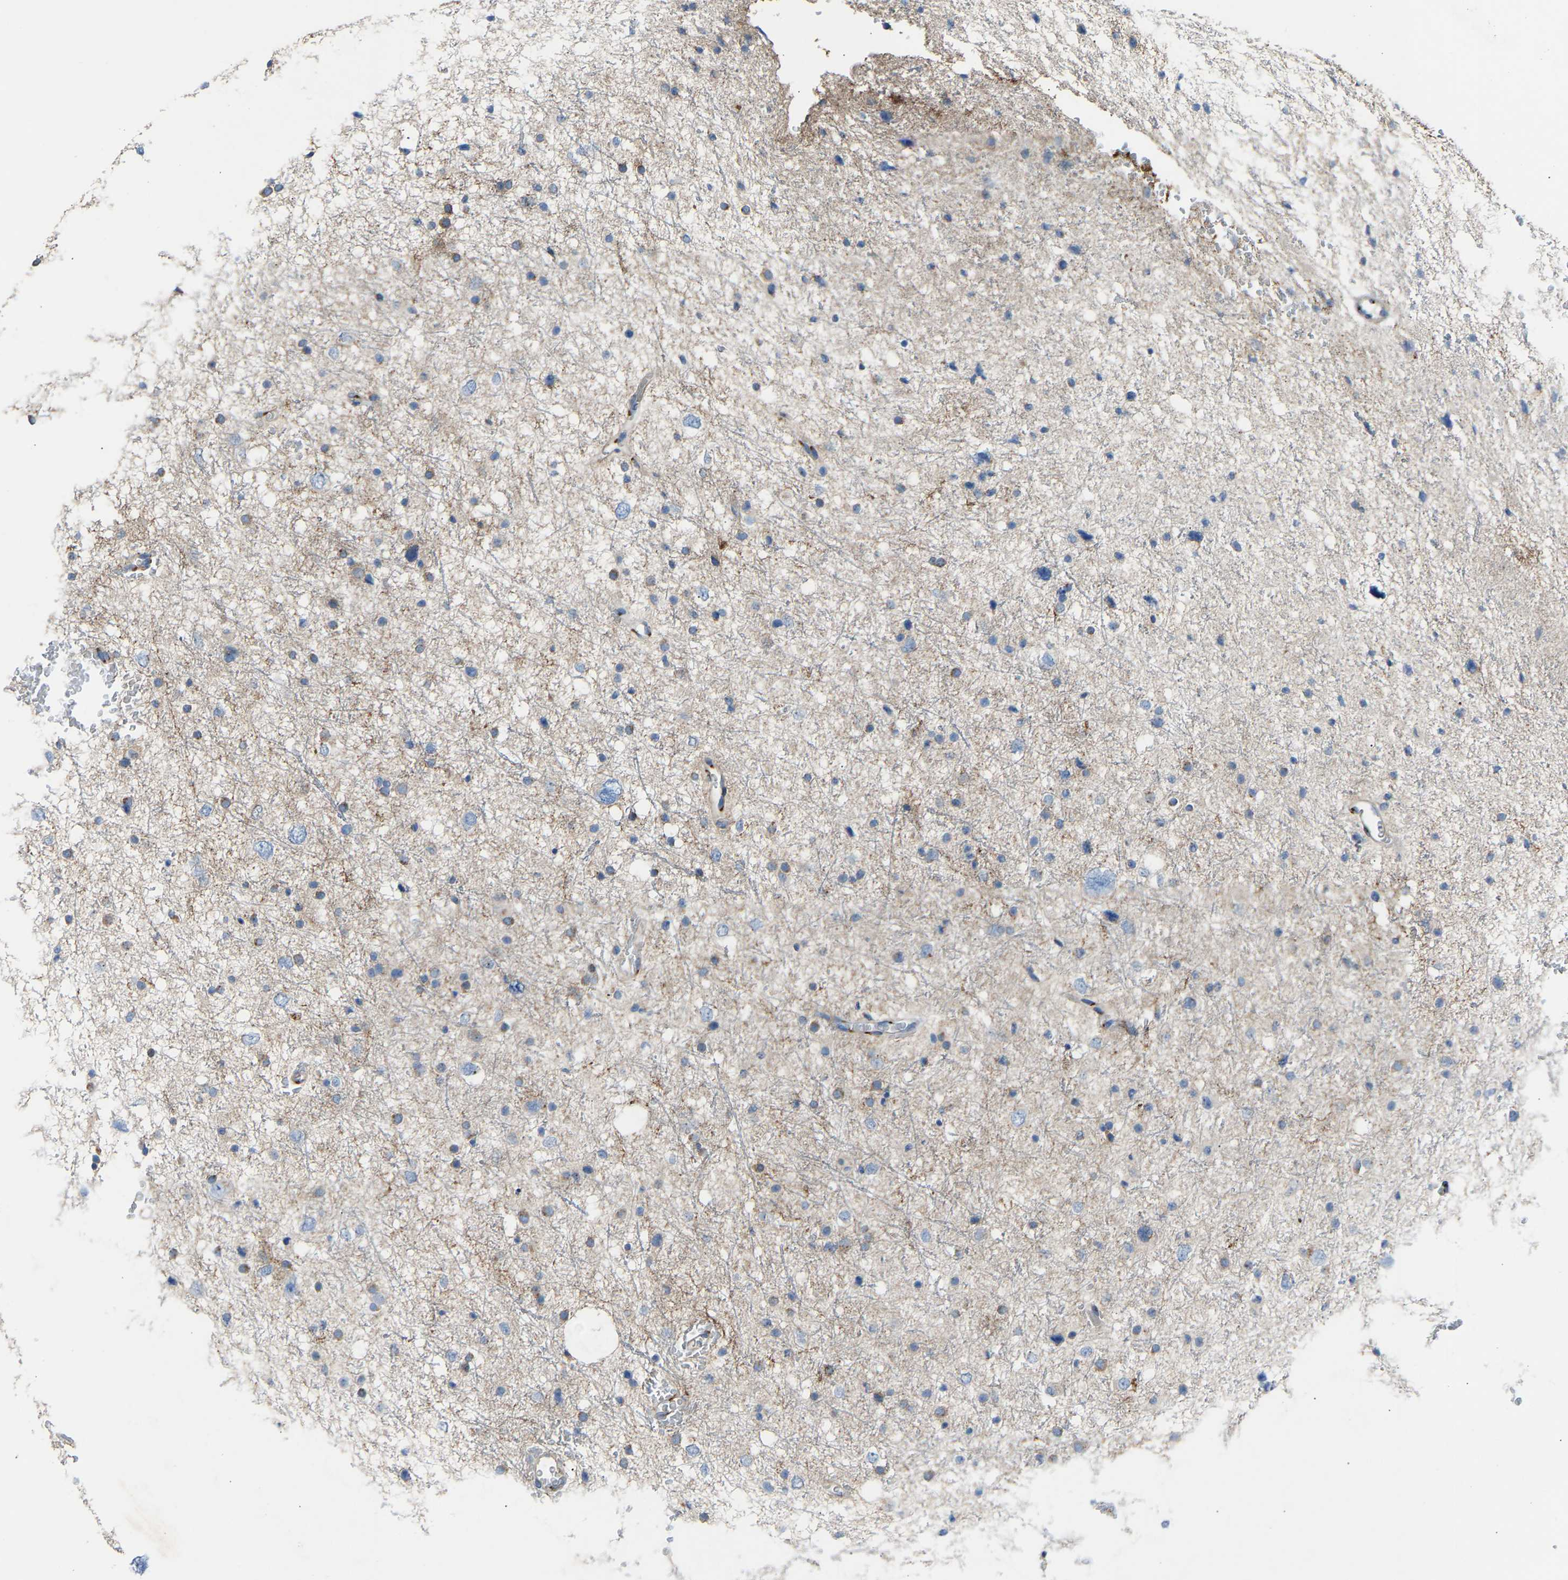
{"staining": {"intensity": "weak", "quantity": "25%-75%", "location": "cytoplasmic/membranous"}, "tissue": "glioma", "cell_type": "Tumor cells", "image_type": "cancer", "snomed": [{"axis": "morphology", "description": "Glioma, malignant, Low grade"}, {"axis": "topography", "description": "Brain"}], "caption": "Glioma stained with a protein marker demonstrates weak staining in tumor cells.", "gene": "CYREN", "patient": {"sex": "female", "age": 37}}